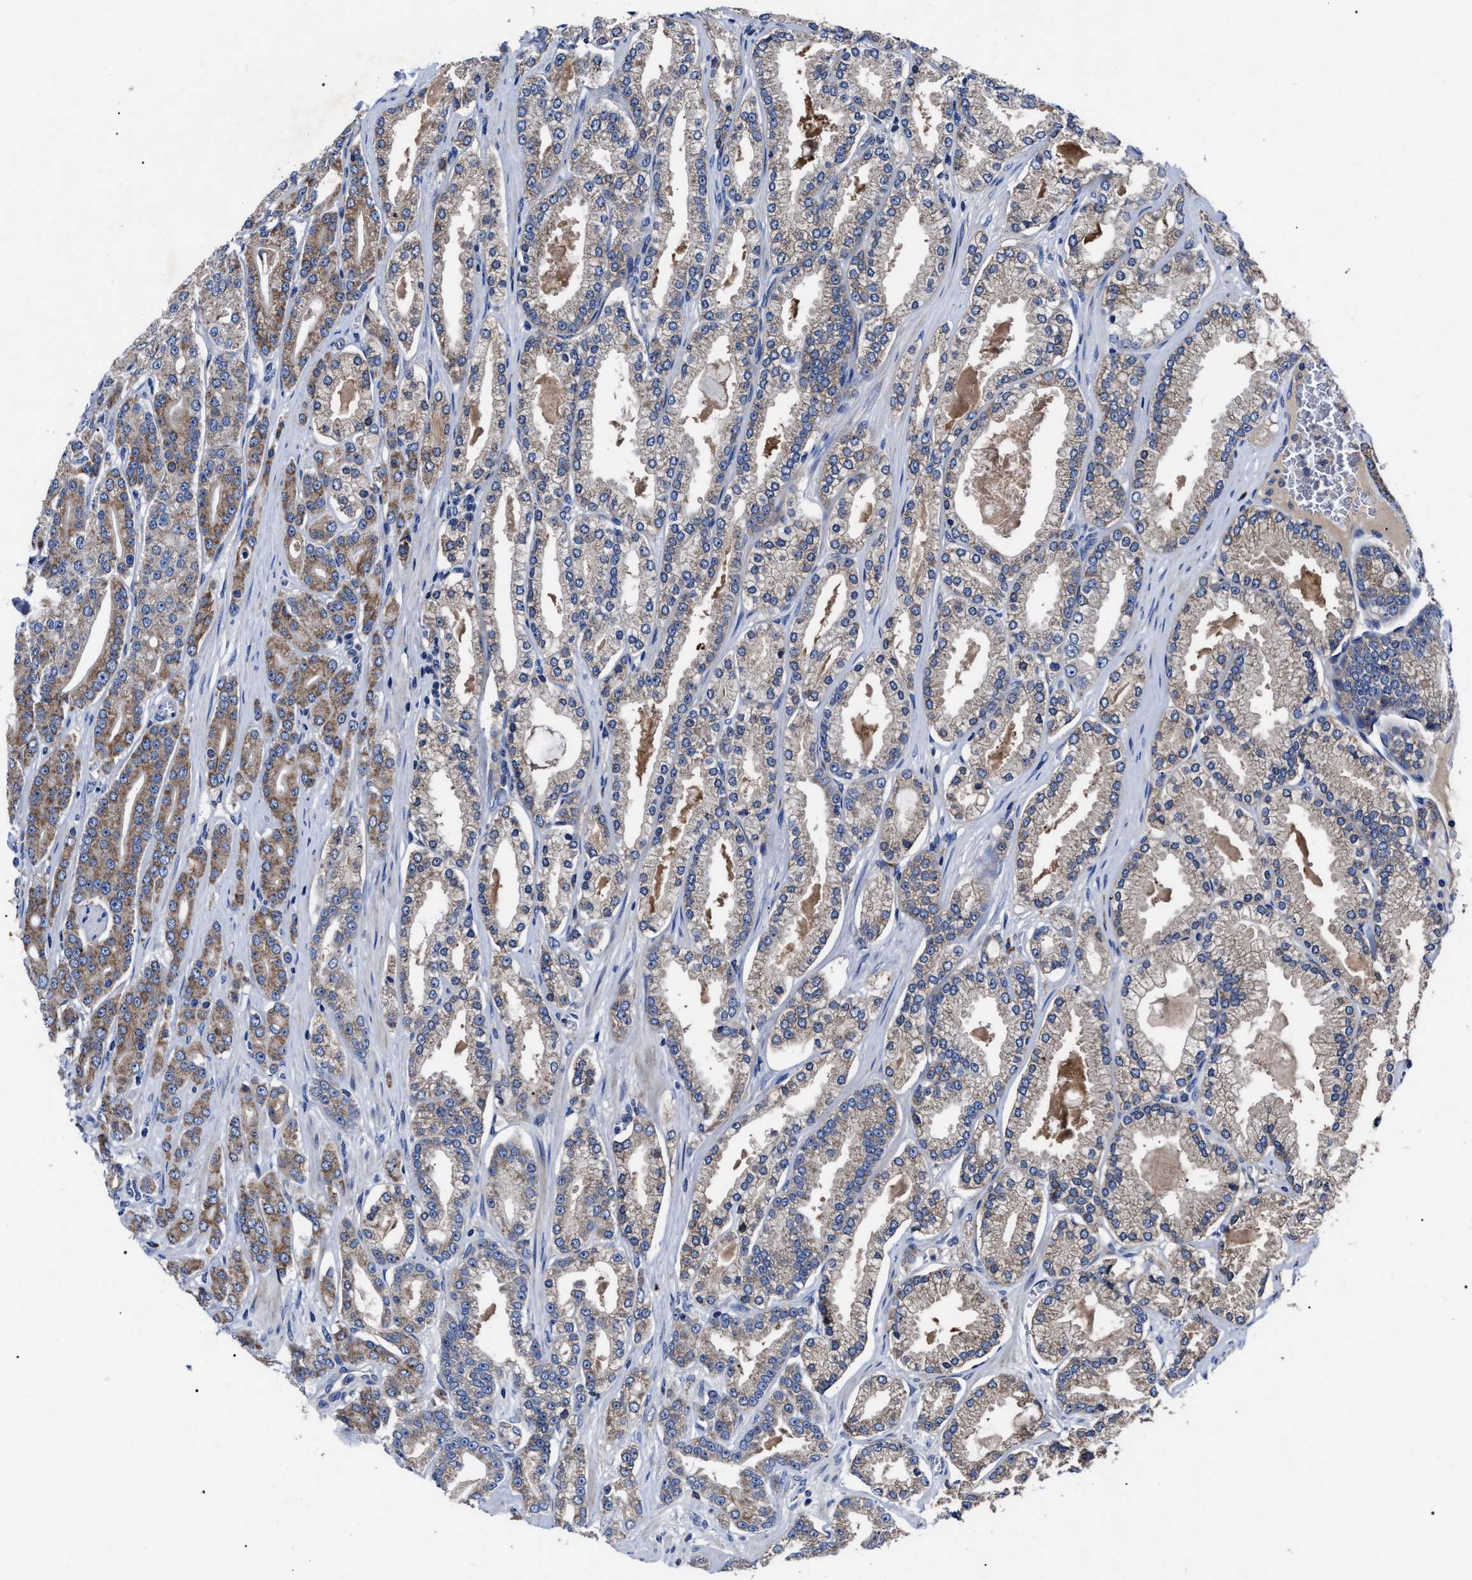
{"staining": {"intensity": "moderate", "quantity": "25%-75%", "location": "cytoplasmic/membranous"}, "tissue": "prostate cancer", "cell_type": "Tumor cells", "image_type": "cancer", "snomed": [{"axis": "morphology", "description": "Adenocarcinoma, High grade"}, {"axis": "topography", "description": "Prostate"}], "caption": "A micrograph of prostate high-grade adenocarcinoma stained for a protein reveals moderate cytoplasmic/membranous brown staining in tumor cells. (Stains: DAB in brown, nuclei in blue, Microscopy: brightfield microscopy at high magnification).", "gene": "MACC1", "patient": {"sex": "male", "age": 71}}